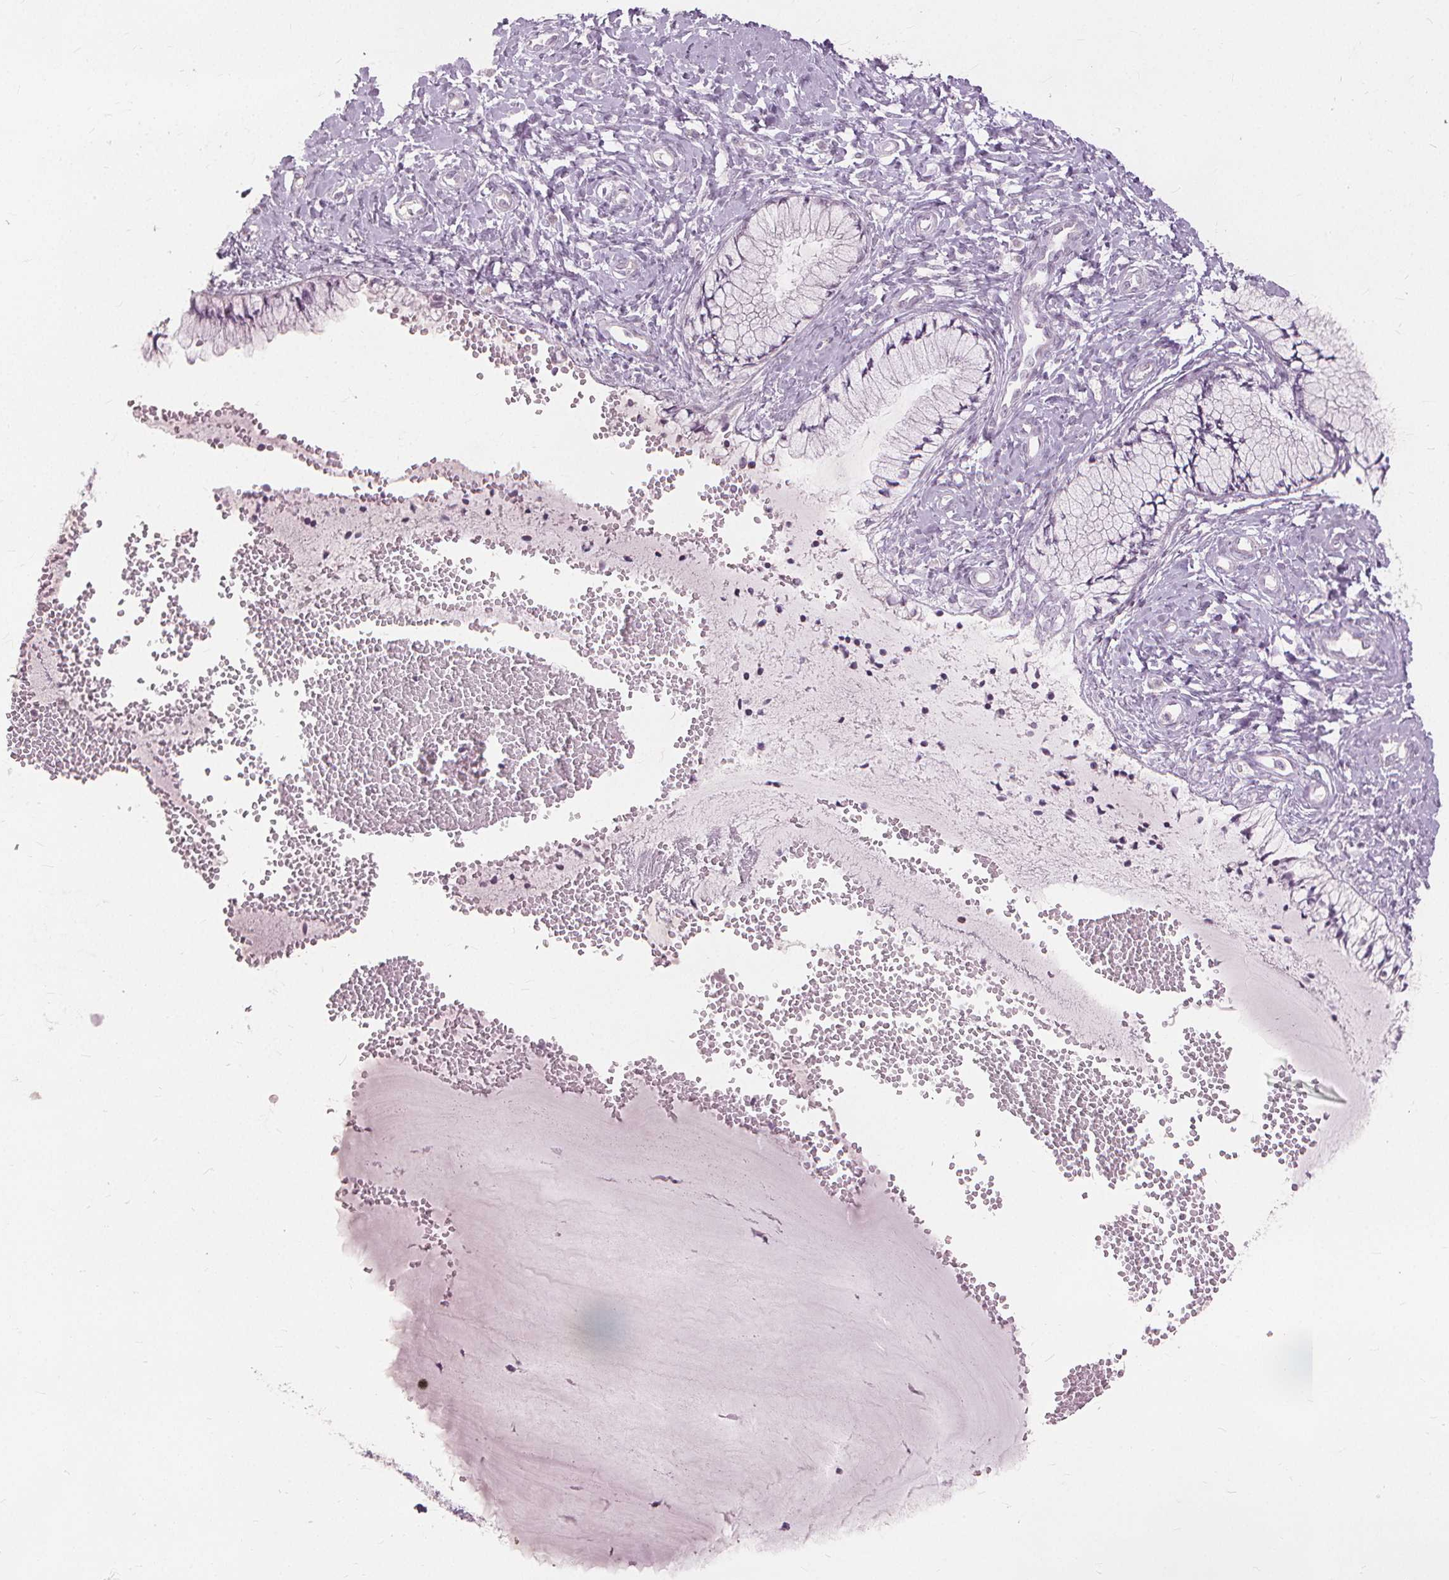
{"staining": {"intensity": "negative", "quantity": "none", "location": "none"}, "tissue": "cervix", "cell_type": "Glandular cells", "image_type": "normal", "snomed": [{"axis": "morphology", "description": "Normal tissue, NOS"}, {"axis": "topography", "description": "Cervix"}], "caption": "There is no significant positivity in glandular cells of cervix. The staining is performed using DAB brown chromogen with nuclei counter-stained in using hematoxylin.", "gene": "SFTPD", "patient": {"sex": "female", "age": 37}}